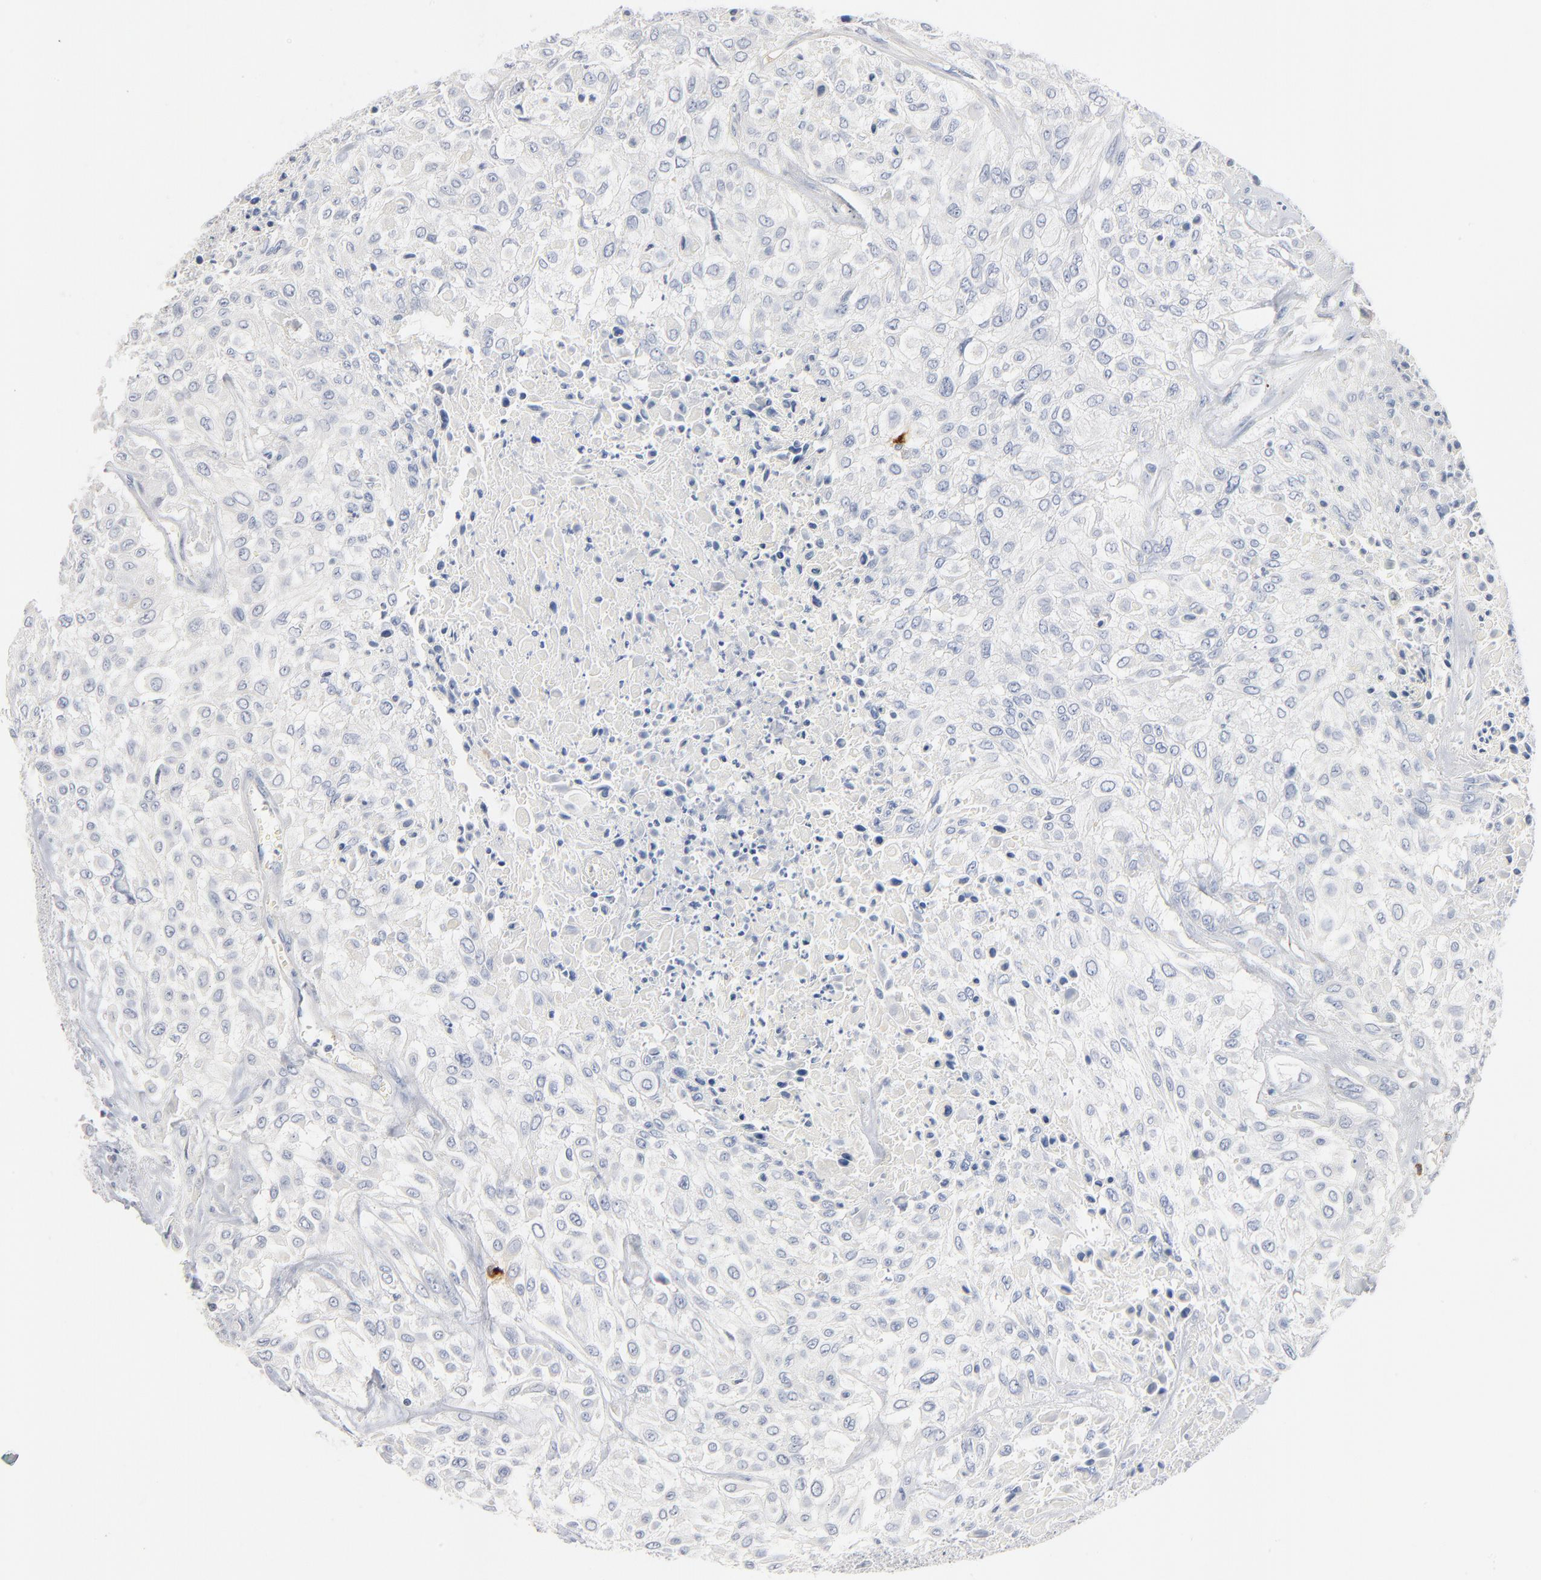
{"staining": {"intensity": "negative", "quantity": "none", "location": "none"}, "tissue": "urothelial cancer", "cell_type": "Tumor cells", "image_type": "cancer", "snomed": [{"axis": "morphology", "description": "Urothelial carcinoma, High grade"}, {"axis": "topography", "description": "Urinary bladder"}], "caption": "Immunohistochemistry (IHC) of human urothelial cancer exhibits no staining in tumor cells. (IHC, brightfield microscopy, high magnification).", "gene": "GZMB", "patient": {"sex": "male", "age": 57}}